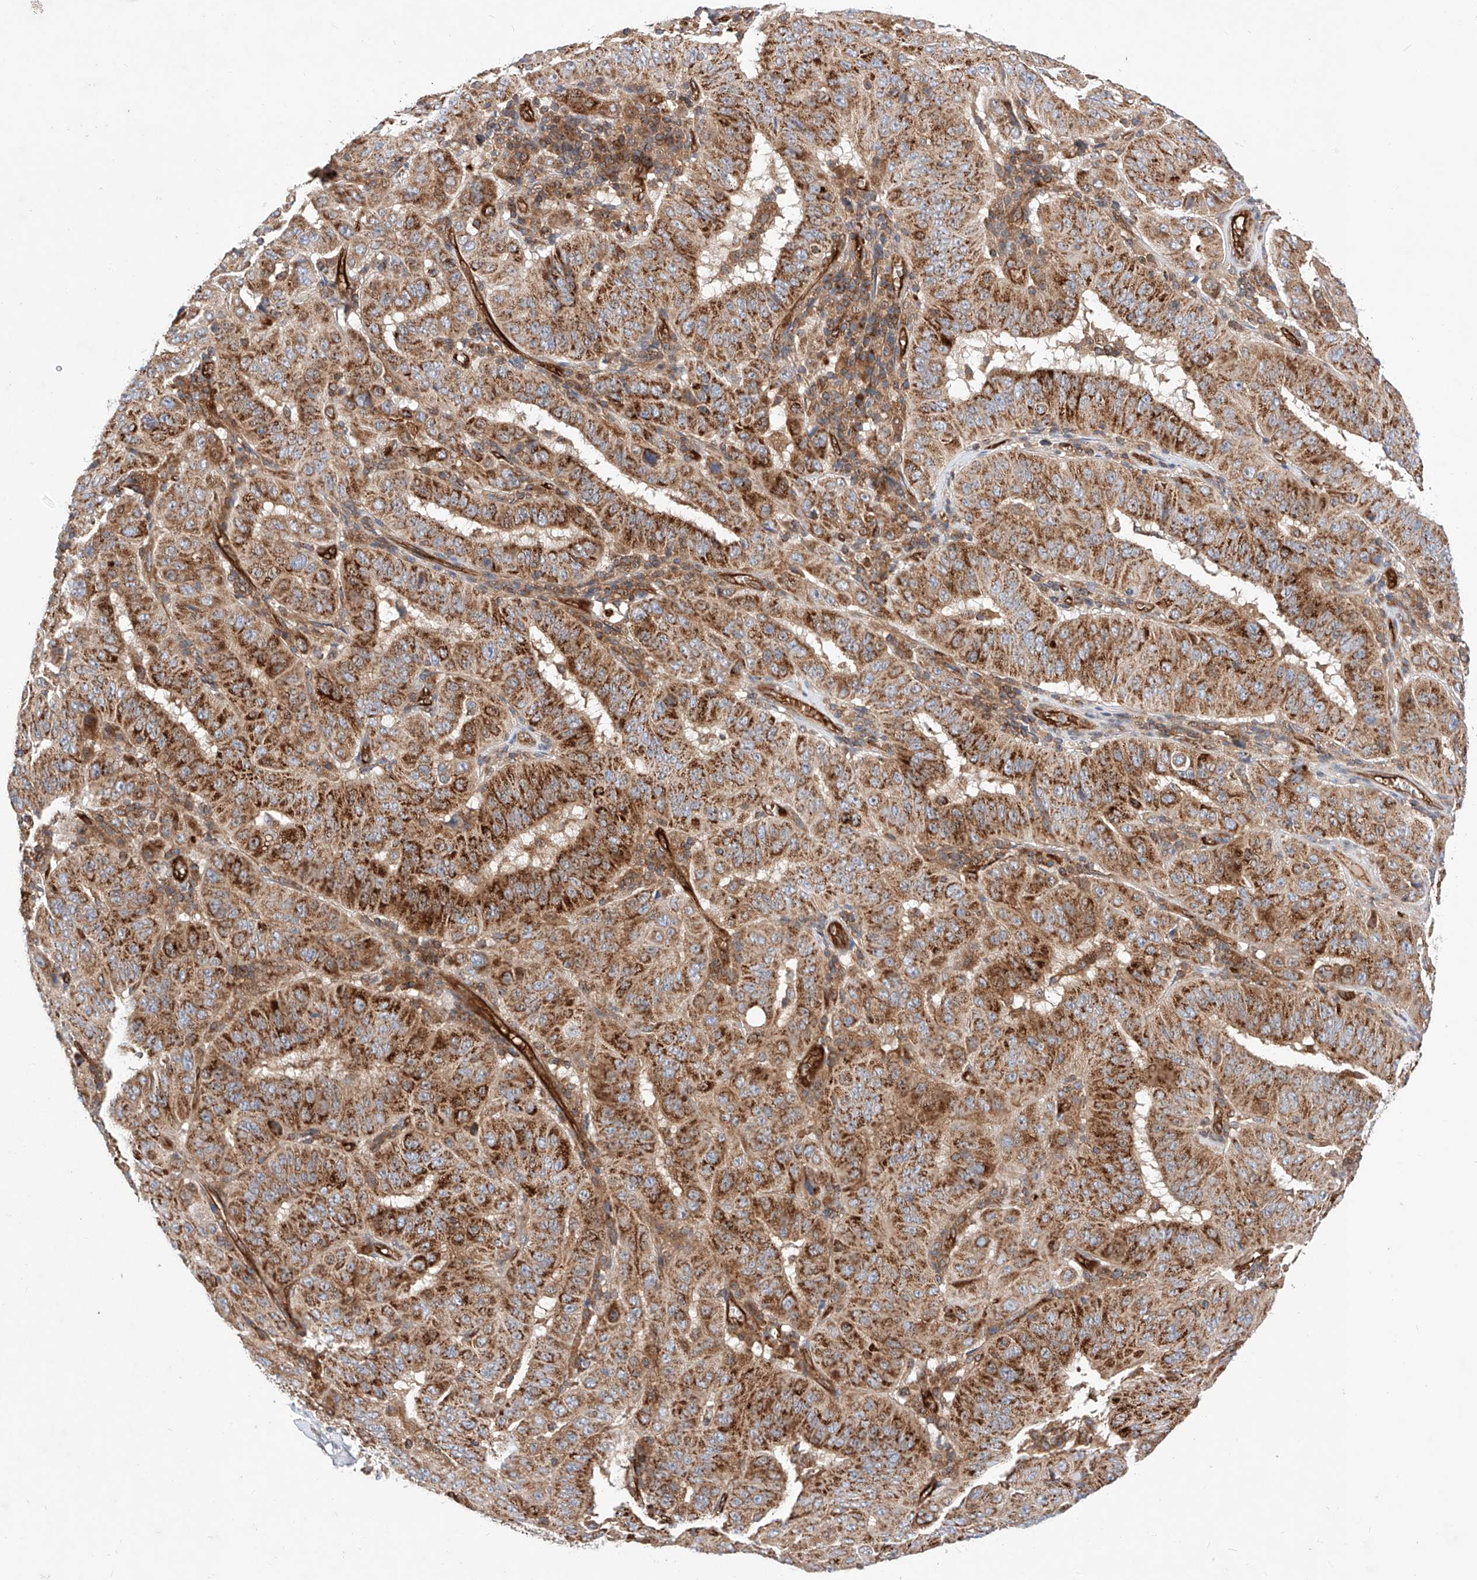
{"staining": {"intensity": "strong", "quantity": ">75%", "location": "cytoplasmic/membranous"}, "tissue": "pancreatic cancer", "cell_type": "Tumor cells", "image_type": "cancer", "snomed": [{"axis": "morphology", "description": "Adenocarcinoma, NOS"}, {"axis": "topography", "description": "Pancreas"}], "caption": "A high-resolution histopathology image shows IHC staining of adenocarcinoma (pancreatic), which displays strong cytoplasmic/membranous positivity in approximately >75% of tumor cells. (Stains: DAB in brown, nuclei in blue, Microscopy: brightfield microscopy at high magnification).", "gene": "NR1D1", "patient": {"sex": "male", "age": 63}}